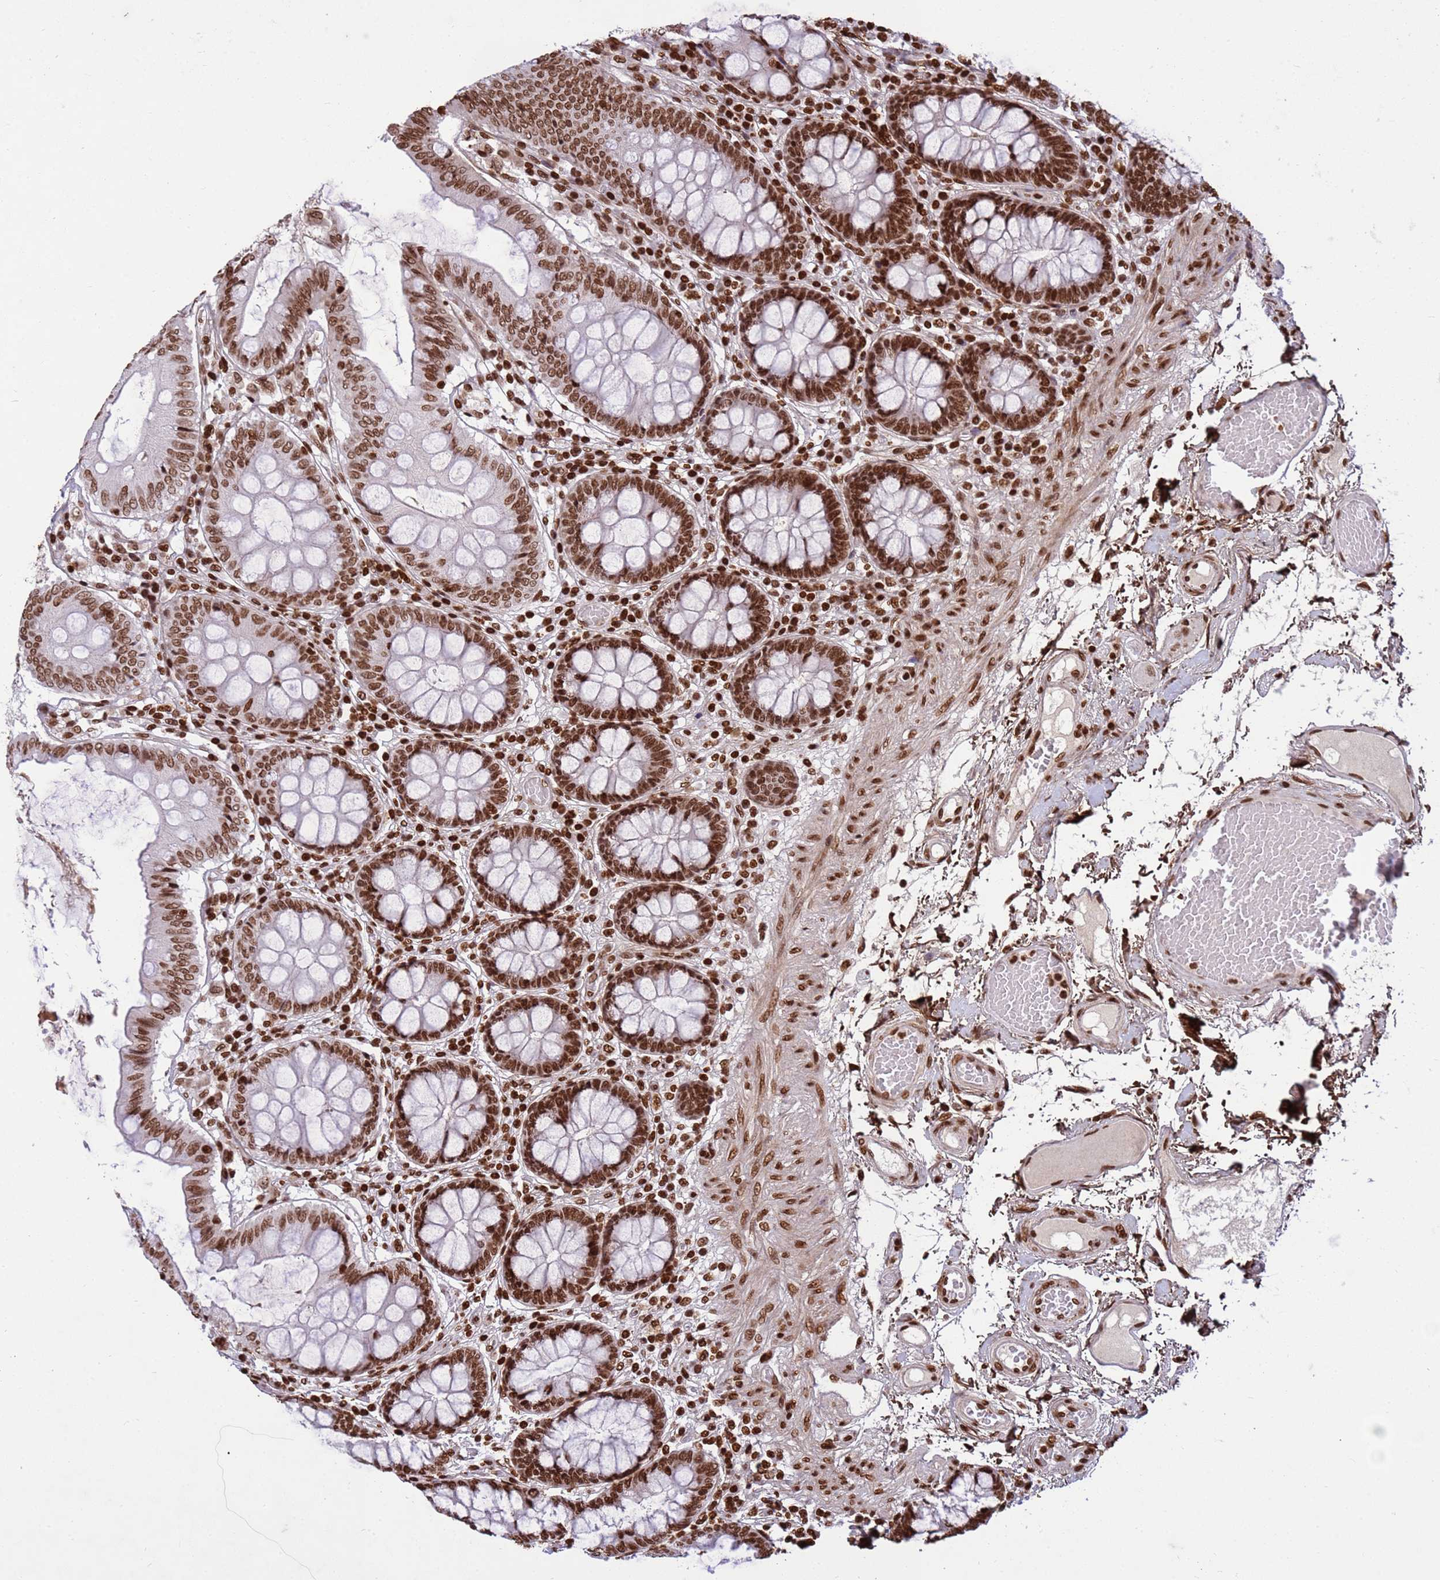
{"staining": {"intensity": "strong", "quantity": ">75%", "location": "nuclear"}, "tissue": "colon", "cell_type": "Endothelial cells", "image_type": "normal", "snomed": [{"axis": "morphology", "description": "Normal tissue, NOS"}, {"axis": "topography", "description": "Colon"}], "caption": "A histopathology image of human colon stained for a protein displays strong nuclear brown staining in endothelial cells.", "gene": "H3", "patient": {"sex": "male", "age": 84}}